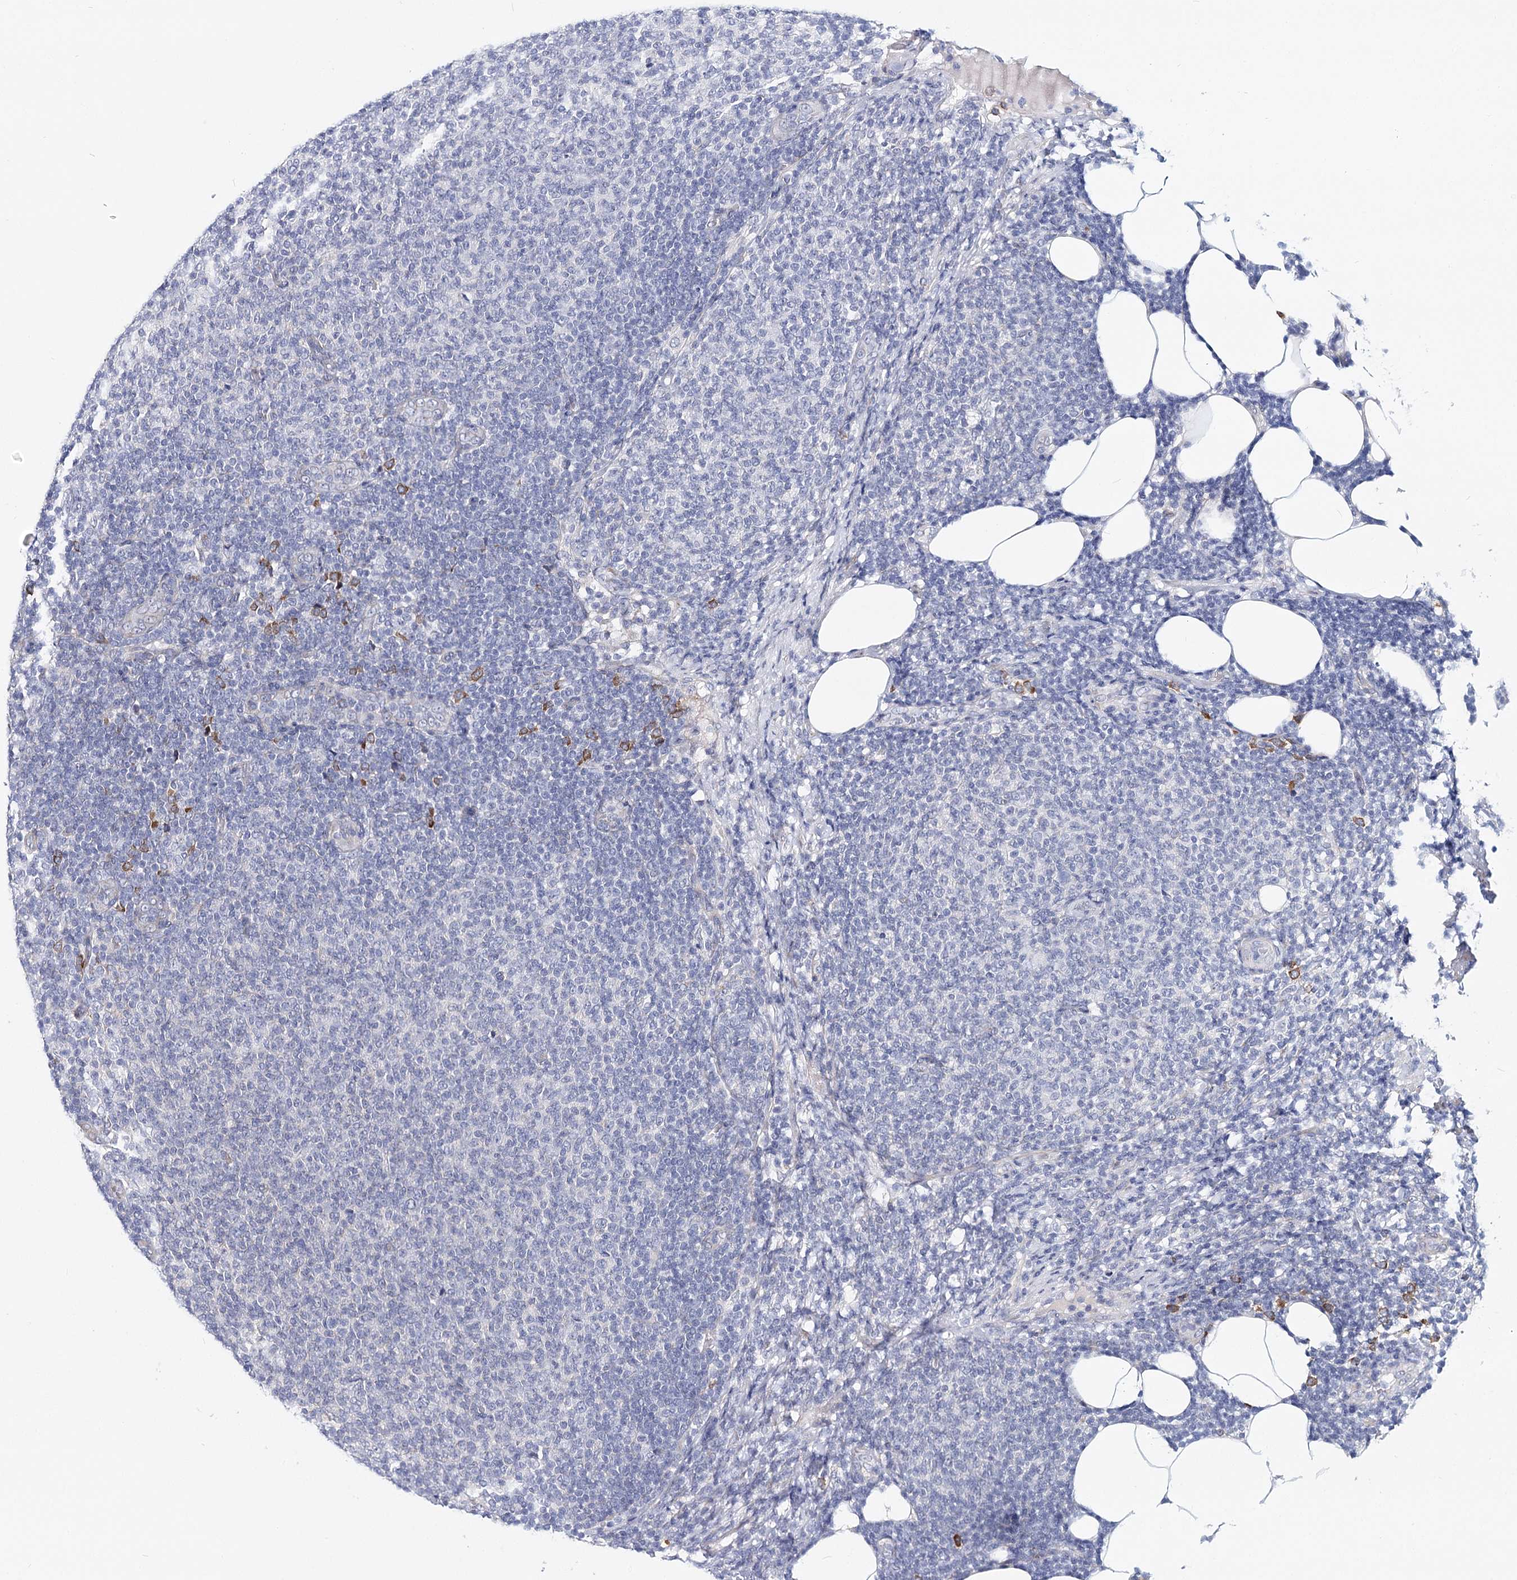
{"staining": {"intensity": "negative", "quantity": "none", "location": "none"}, "tissue": "lymphoma", "cell_type": "Tumor cells", "image_type": "cancer", "snomed": [{"axis": "morphology", "description": "Malignant lymphoma, non-Hodgkin's type, Low grade"}, {"axis": "topography", "description": "Lymph node"}], "caption": "DAB (3,3'-diaminobenzidine) immunohistochemical staining of human lymphoma shows no significant staining in tumor cells.", "gene": "TEX12", "patient": {"sex": "male", "age": 66}}